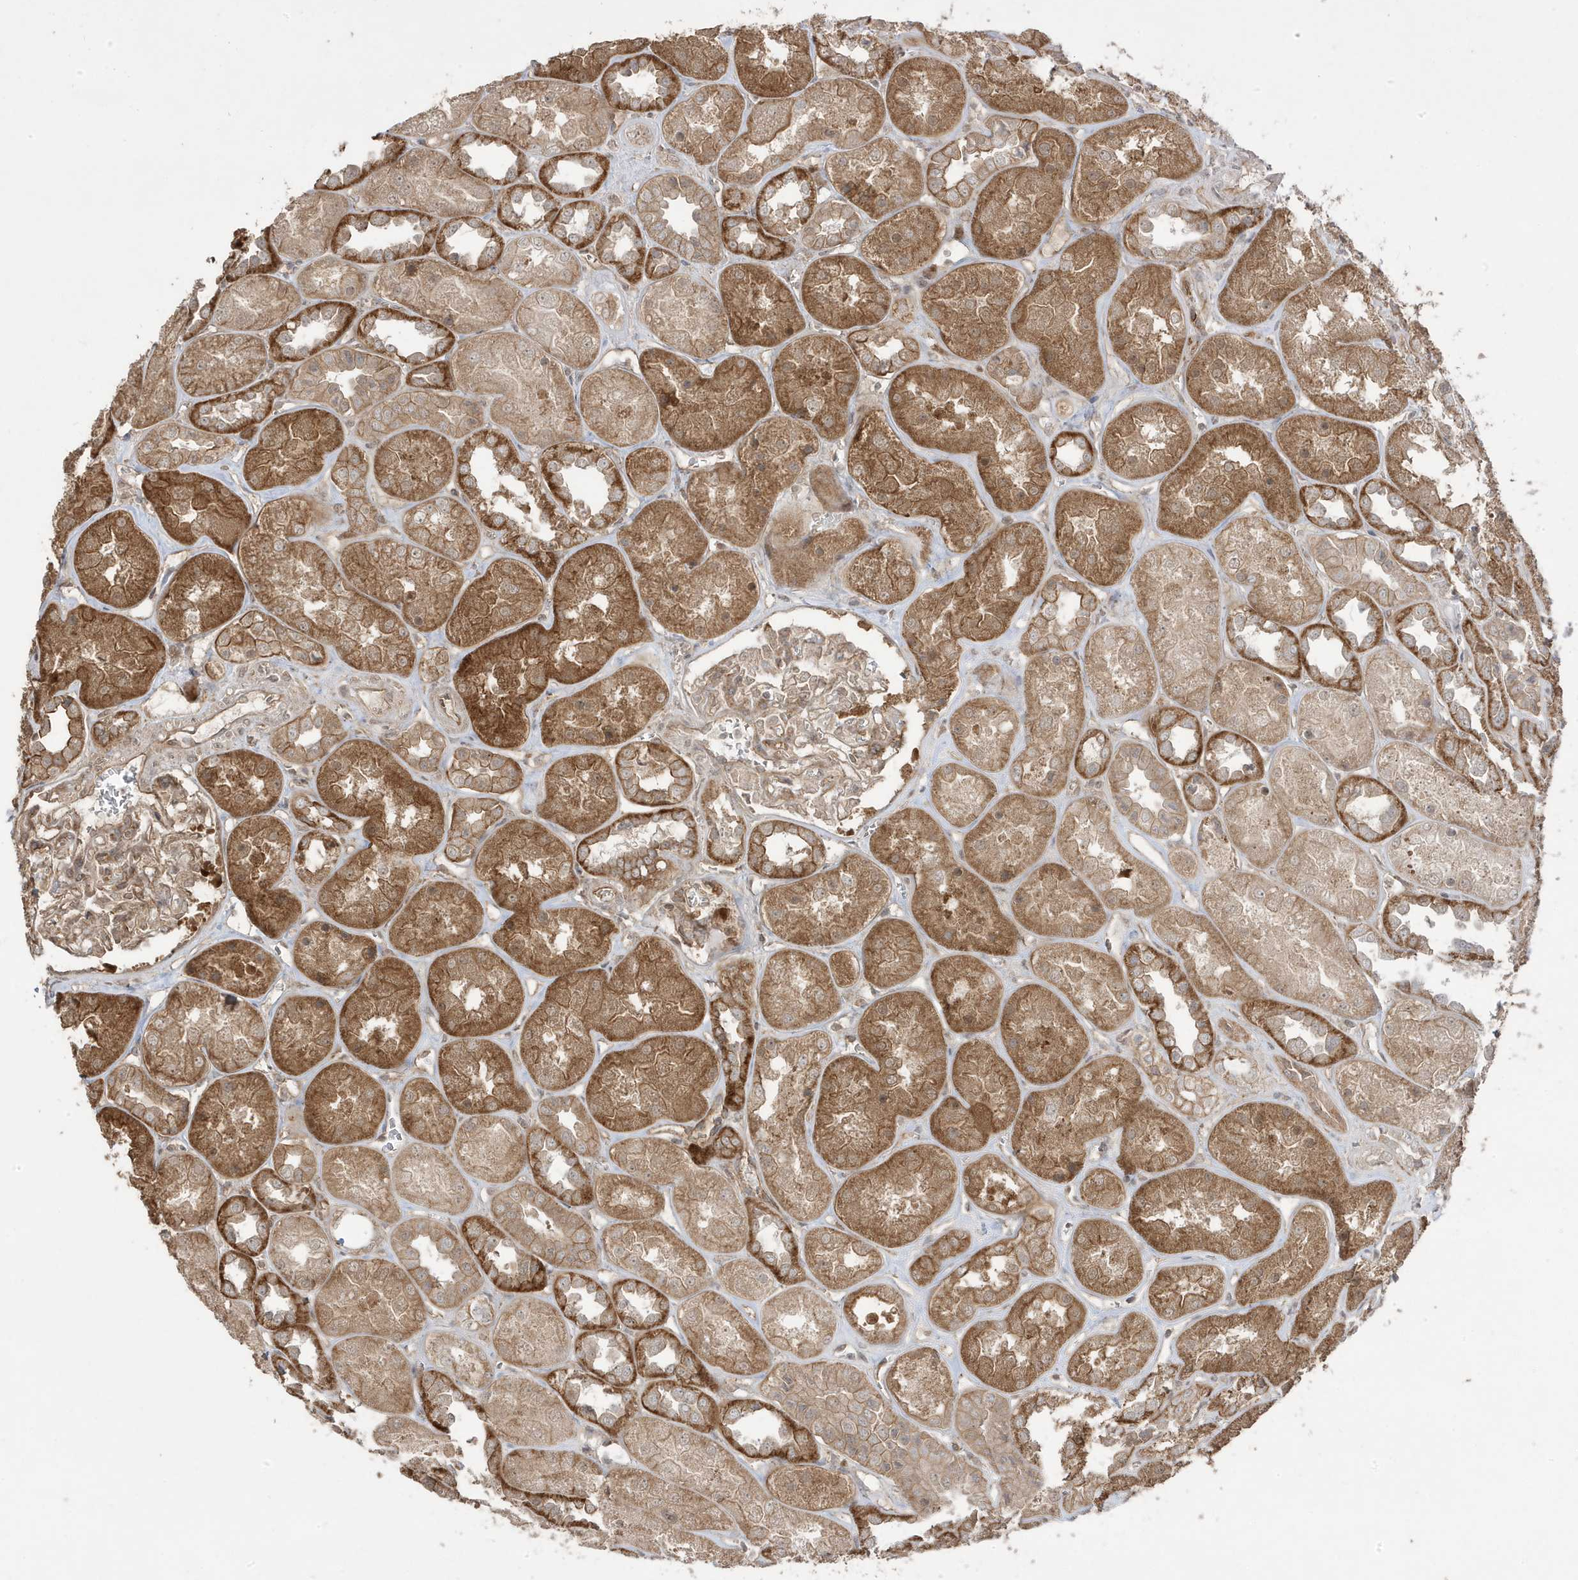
{"staining": {"intensity": "moderate", "quantity": "25%-75%", "location": "cytoplasmic/membranous"}, "tissue": "kidney", "cell_type": "Cells in glomeruli", "image_type": "normal", "snomed": [{"axis": "morphology", "description": "Normal tissue, NOS"}, {"axis": "topography", "description": "Kidney"}], "caption": "Protein staining displays moderate cytoplasmic/membranous staining in approximately 25%-75% of cells in glomeruli in normal kidney. (Stains: DAB (3,3'-diaminobenzidine) in brown, nuclei in blue, Microscopy: brightfield microscopy at high magnification).", "gene": "DNAJC12", "patient": {"sex": "male", "age": 70}}